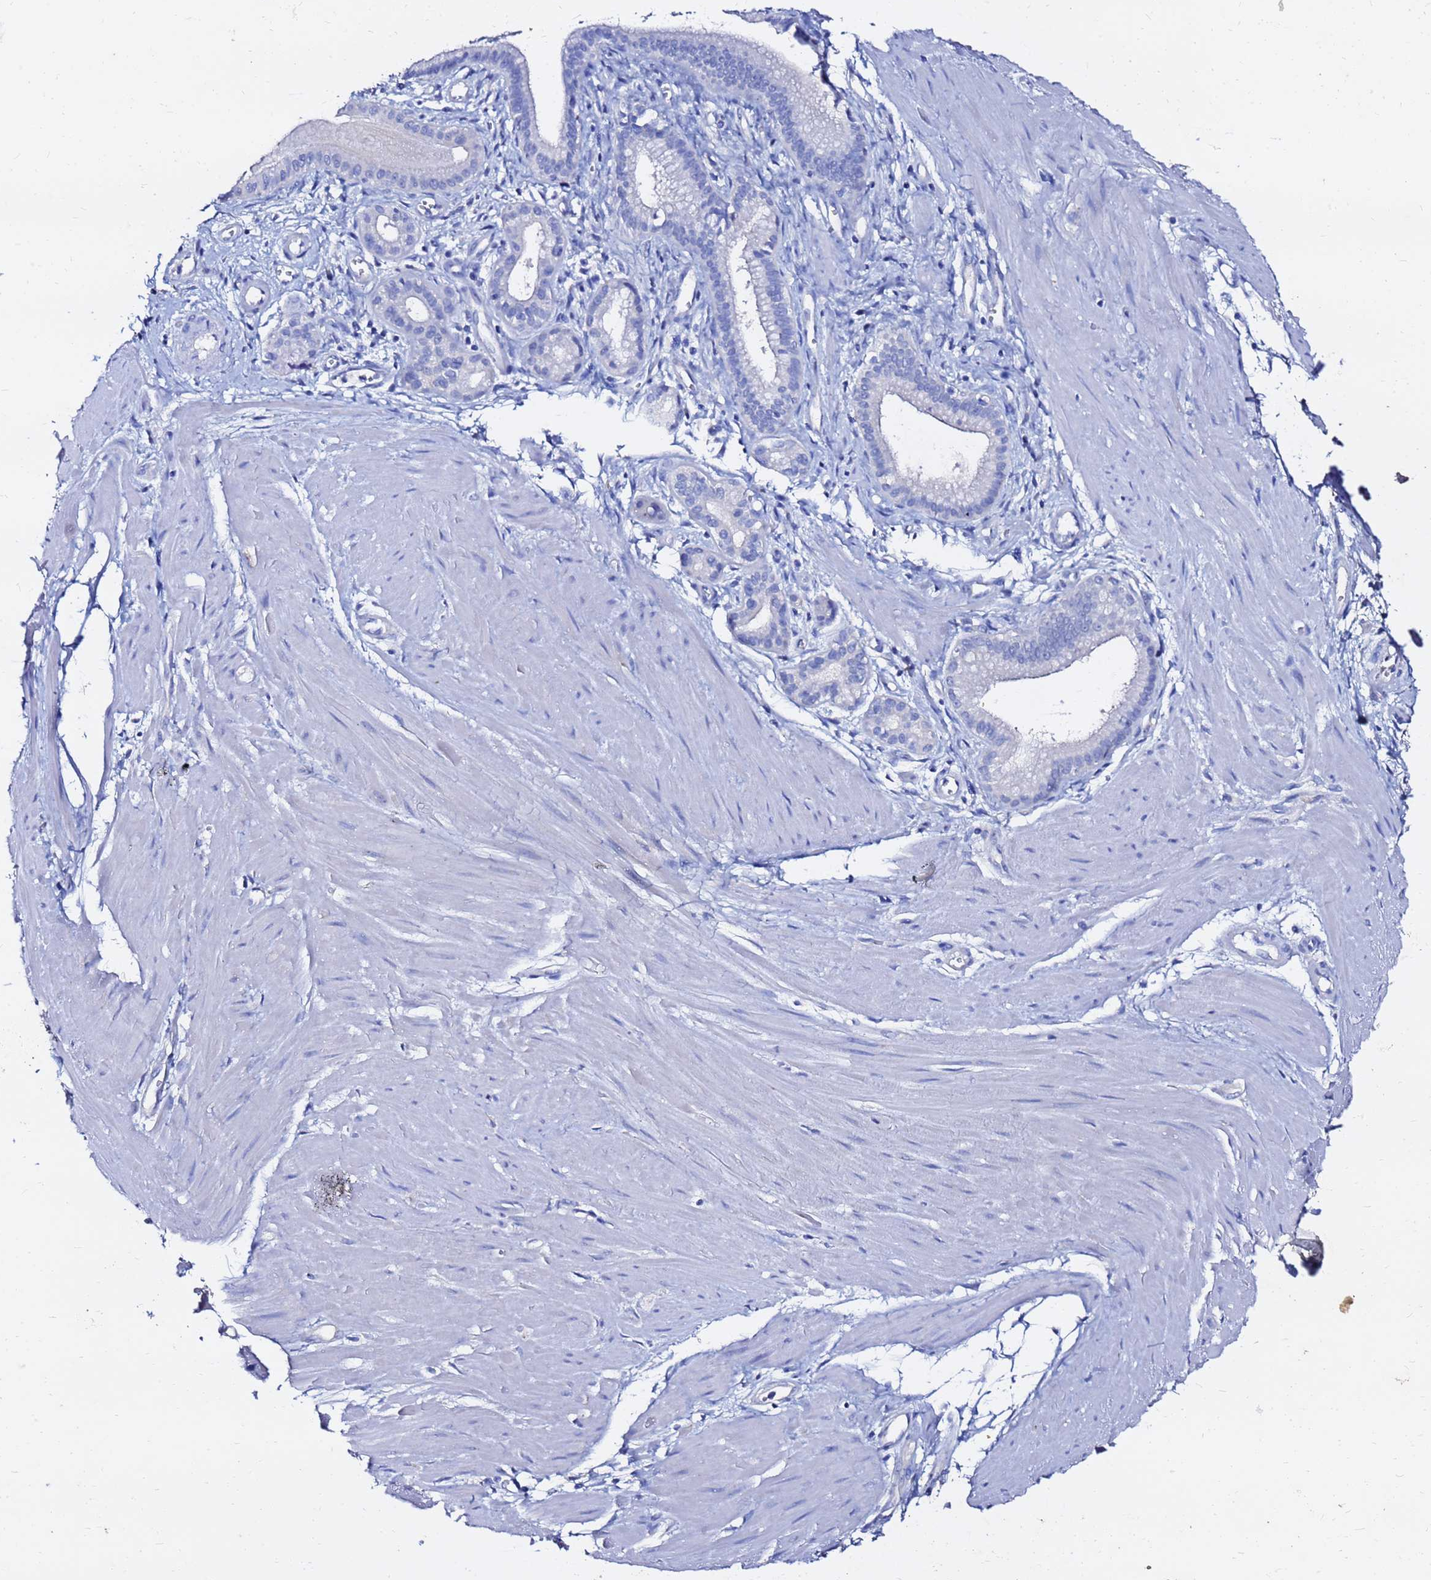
{"staining": {"intensity": "negative", "quantity": "none", "location": "none"}, "tissue": "pancreatic cancer", "cell_type": "Tumor cells", "image_type": "cancer", "snomed": [{"axis": "morphology", "description": "Adenocarcinoma, NOS"}, {"axis": "topography", "description": "Pancreas"}], "caption": "High magnification brightfield microscopy of pancreatic cancer (adenocarcinoma) stained with DAB (brown) and counterstained with hematoxylin (blue): tumor cells show no significant expression.", "gene": "FAM183A", "patient": {"sex": "female", "age": 72}}